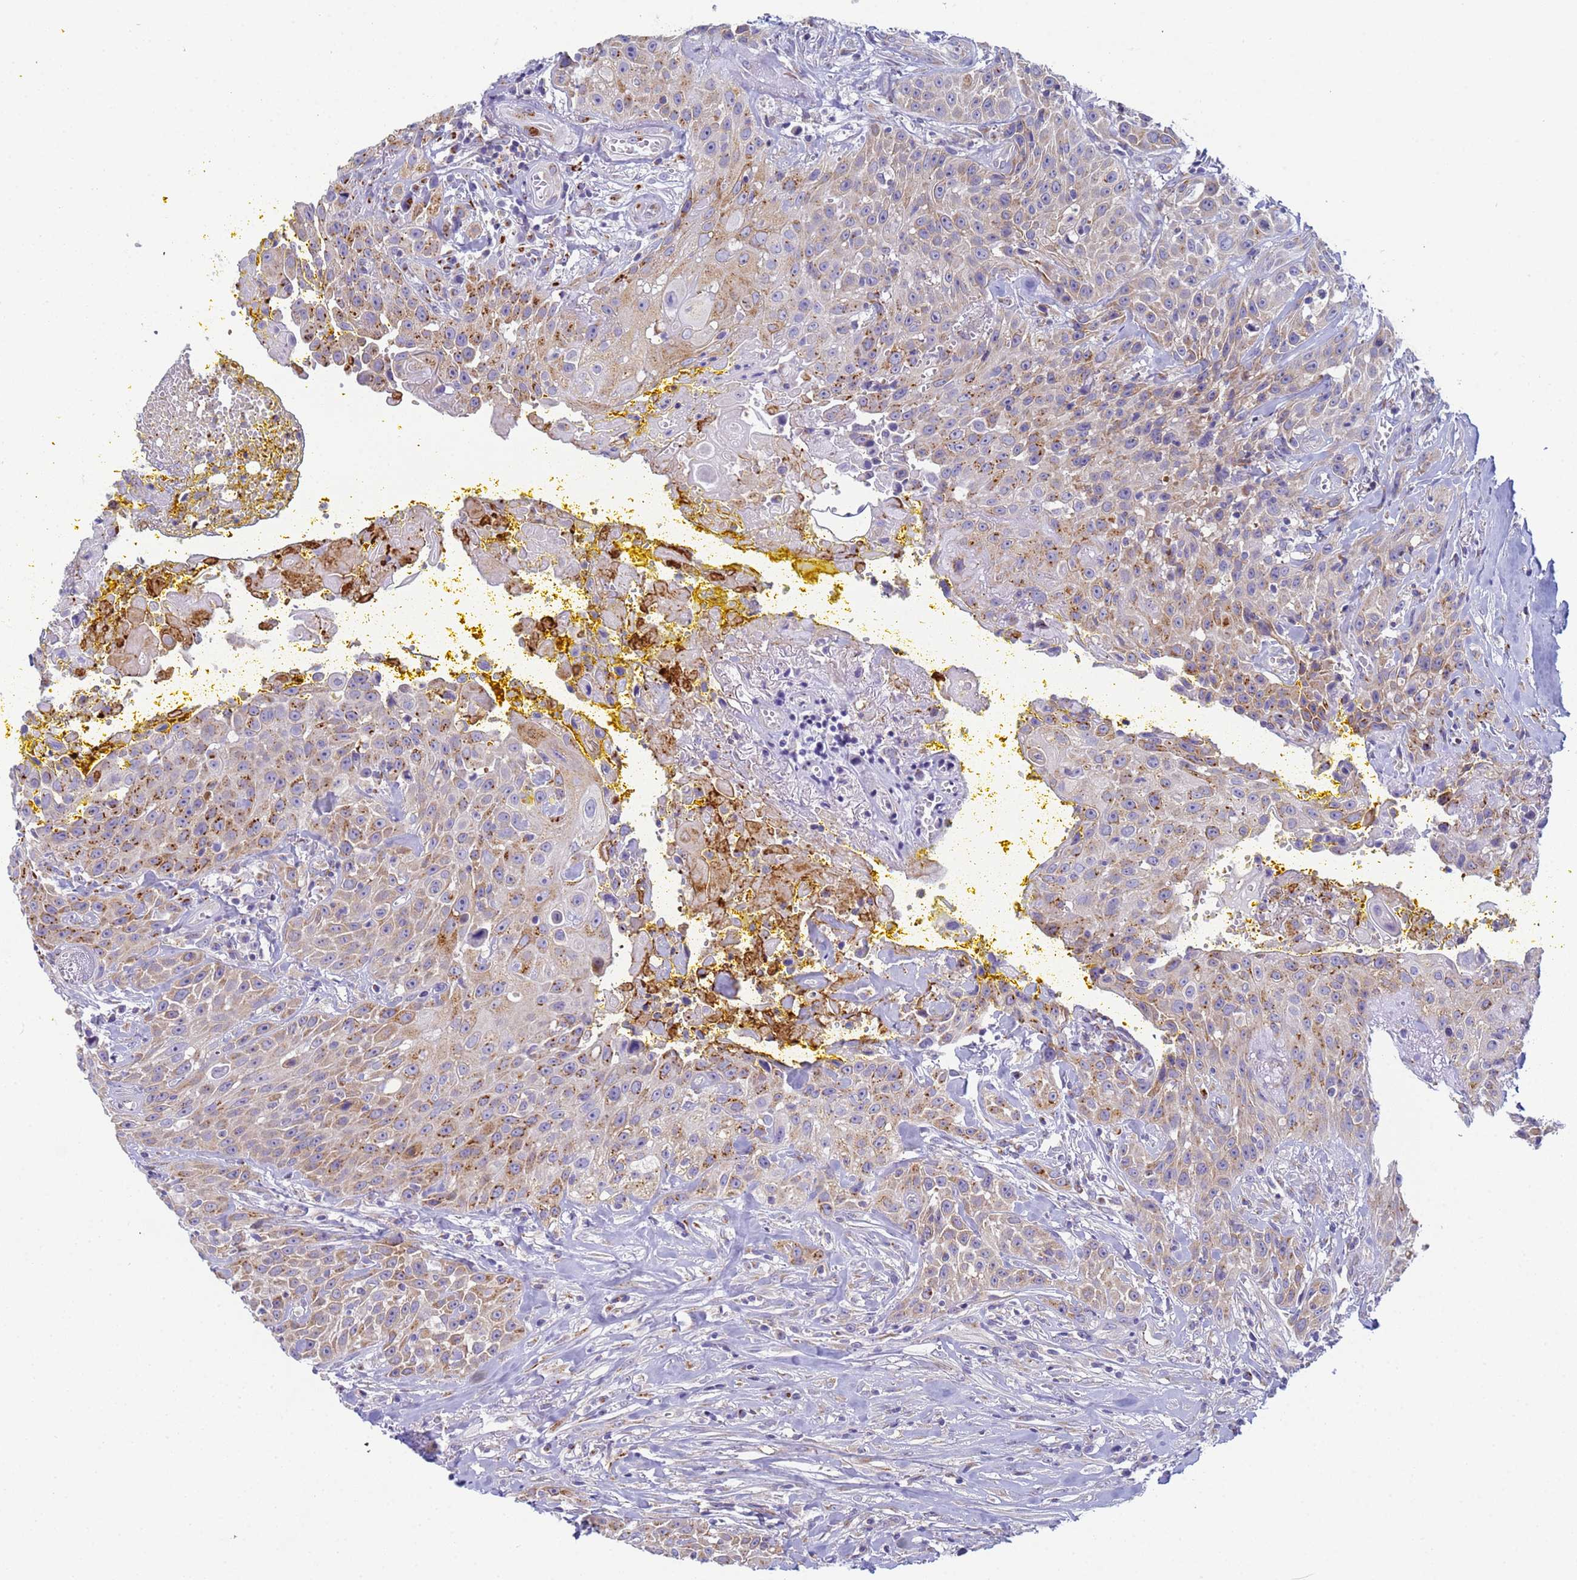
{"staining": {"intensity": "moderate", "quantity": "<25%", "location": "cytoplasmic/membranous"}, "tissue": "head and neck cancer", "cell_type": "Tumor cells", "image_type": "cancer", "snomed": [{"axis": "morphology", "description": "Squamous cell carcinoma, NOS"}, {"axis": "topography", "description": "Oral tissue"}, {"axis": "topography", "description": "Head-Neck"}], "caption": "Head and neck cancer (squamous cell carcinoma) was stained to show a protein in brown. There is low levels of moderate cytoplasmic/membranous staining in about <25% of tumor cells.", "gene": "CR1", "patient": {"sex": "female", "age": 82}}